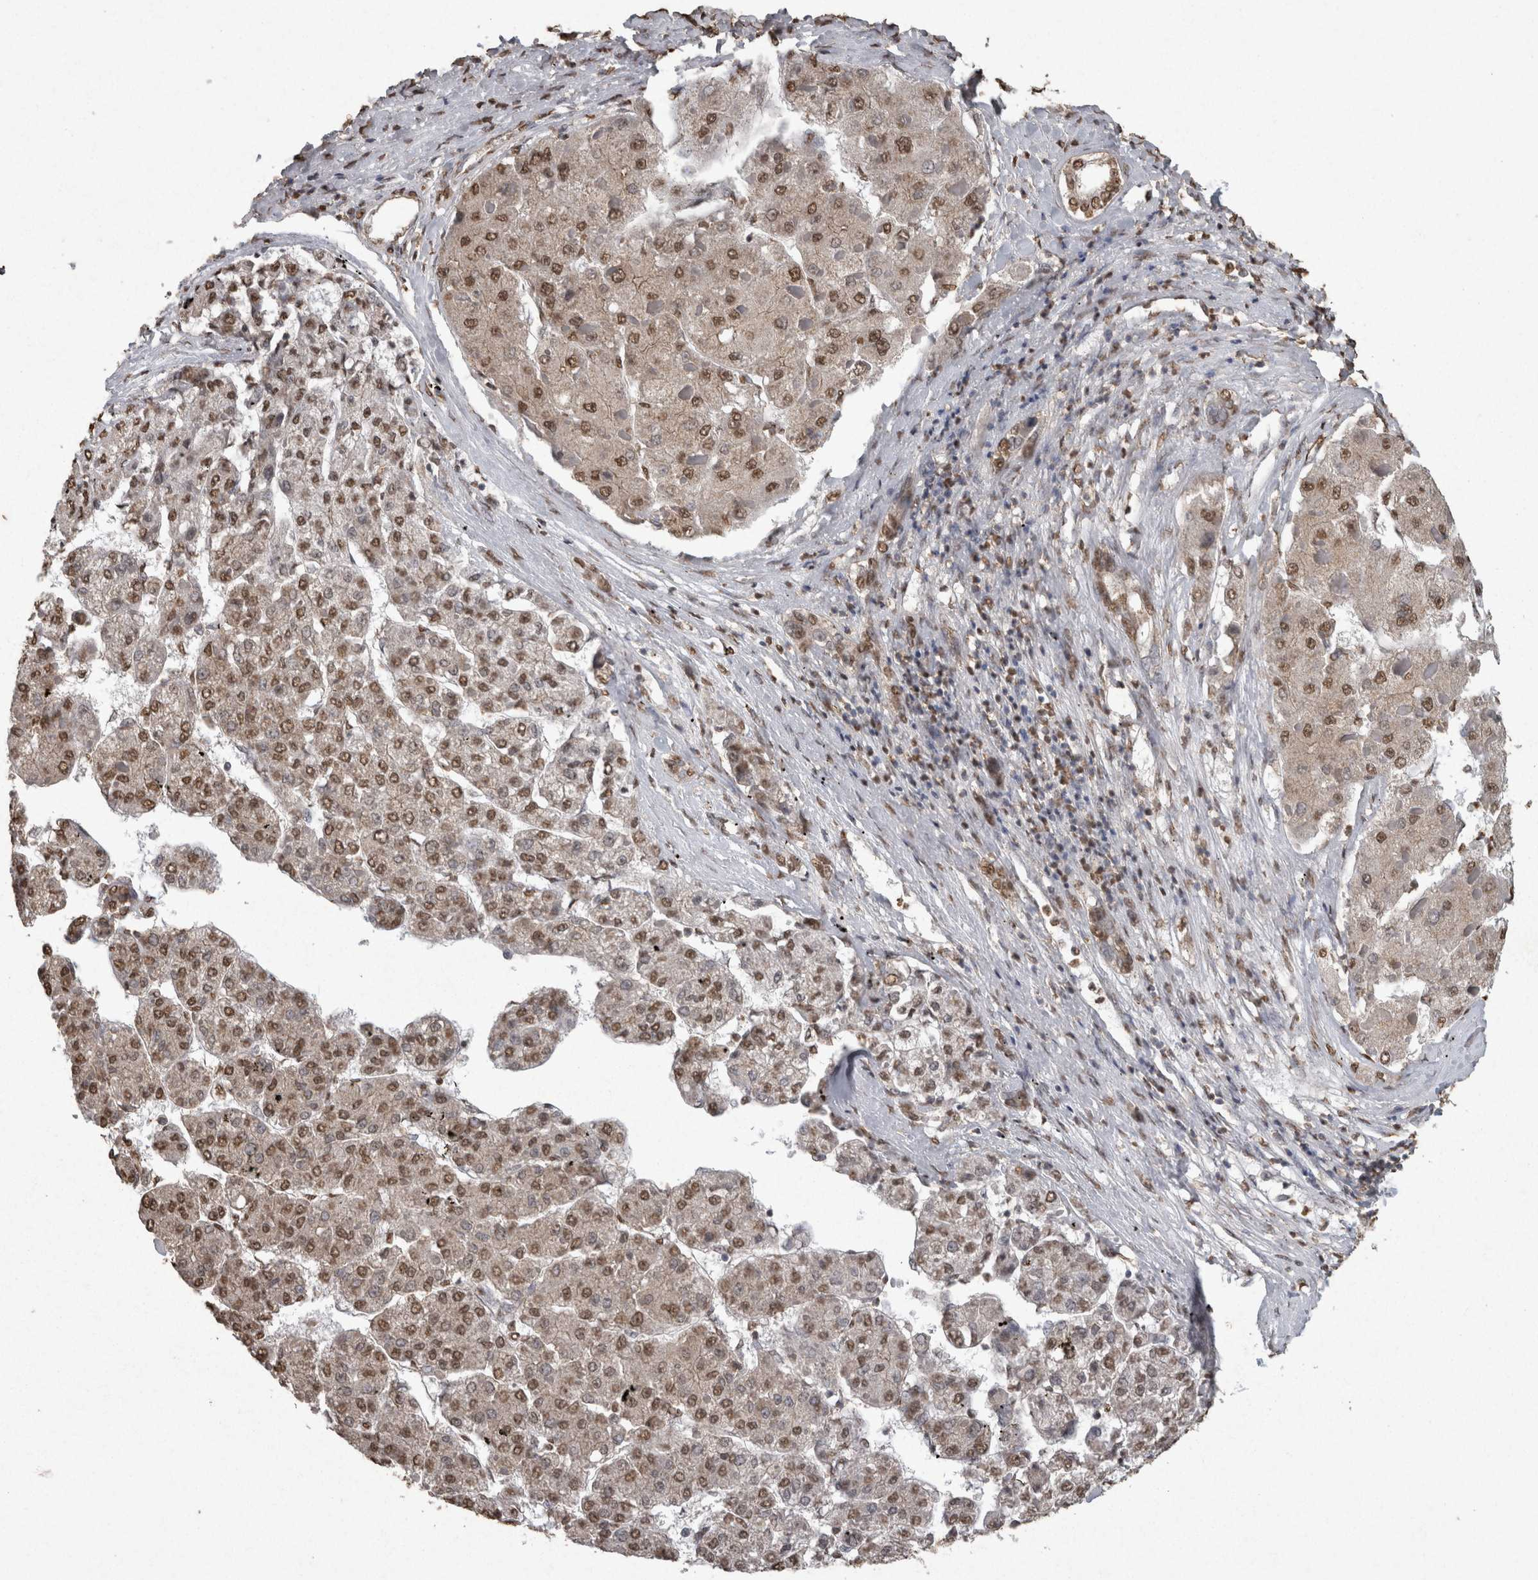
{"staining": {"intensity": "moderate", "quantity": ">75%", "location": "nuclear"}, "tissue": "liver cancer", "cell_type": "Tumor cells", "image_type": "cancer", "snomed": [{"axis": "morphology", "description": "Carcinoma, Hepatocellular, NOS"}, {"axis": "topography", "description": "Liver"}], "caption": "This is an image of IHC staining of hepatocellular carcinoma (liver), which shows moderate positivity in the nuclear of tumor cells.", "gene": "SMAD7", "patient": {"sex": "female", "age": 73}}